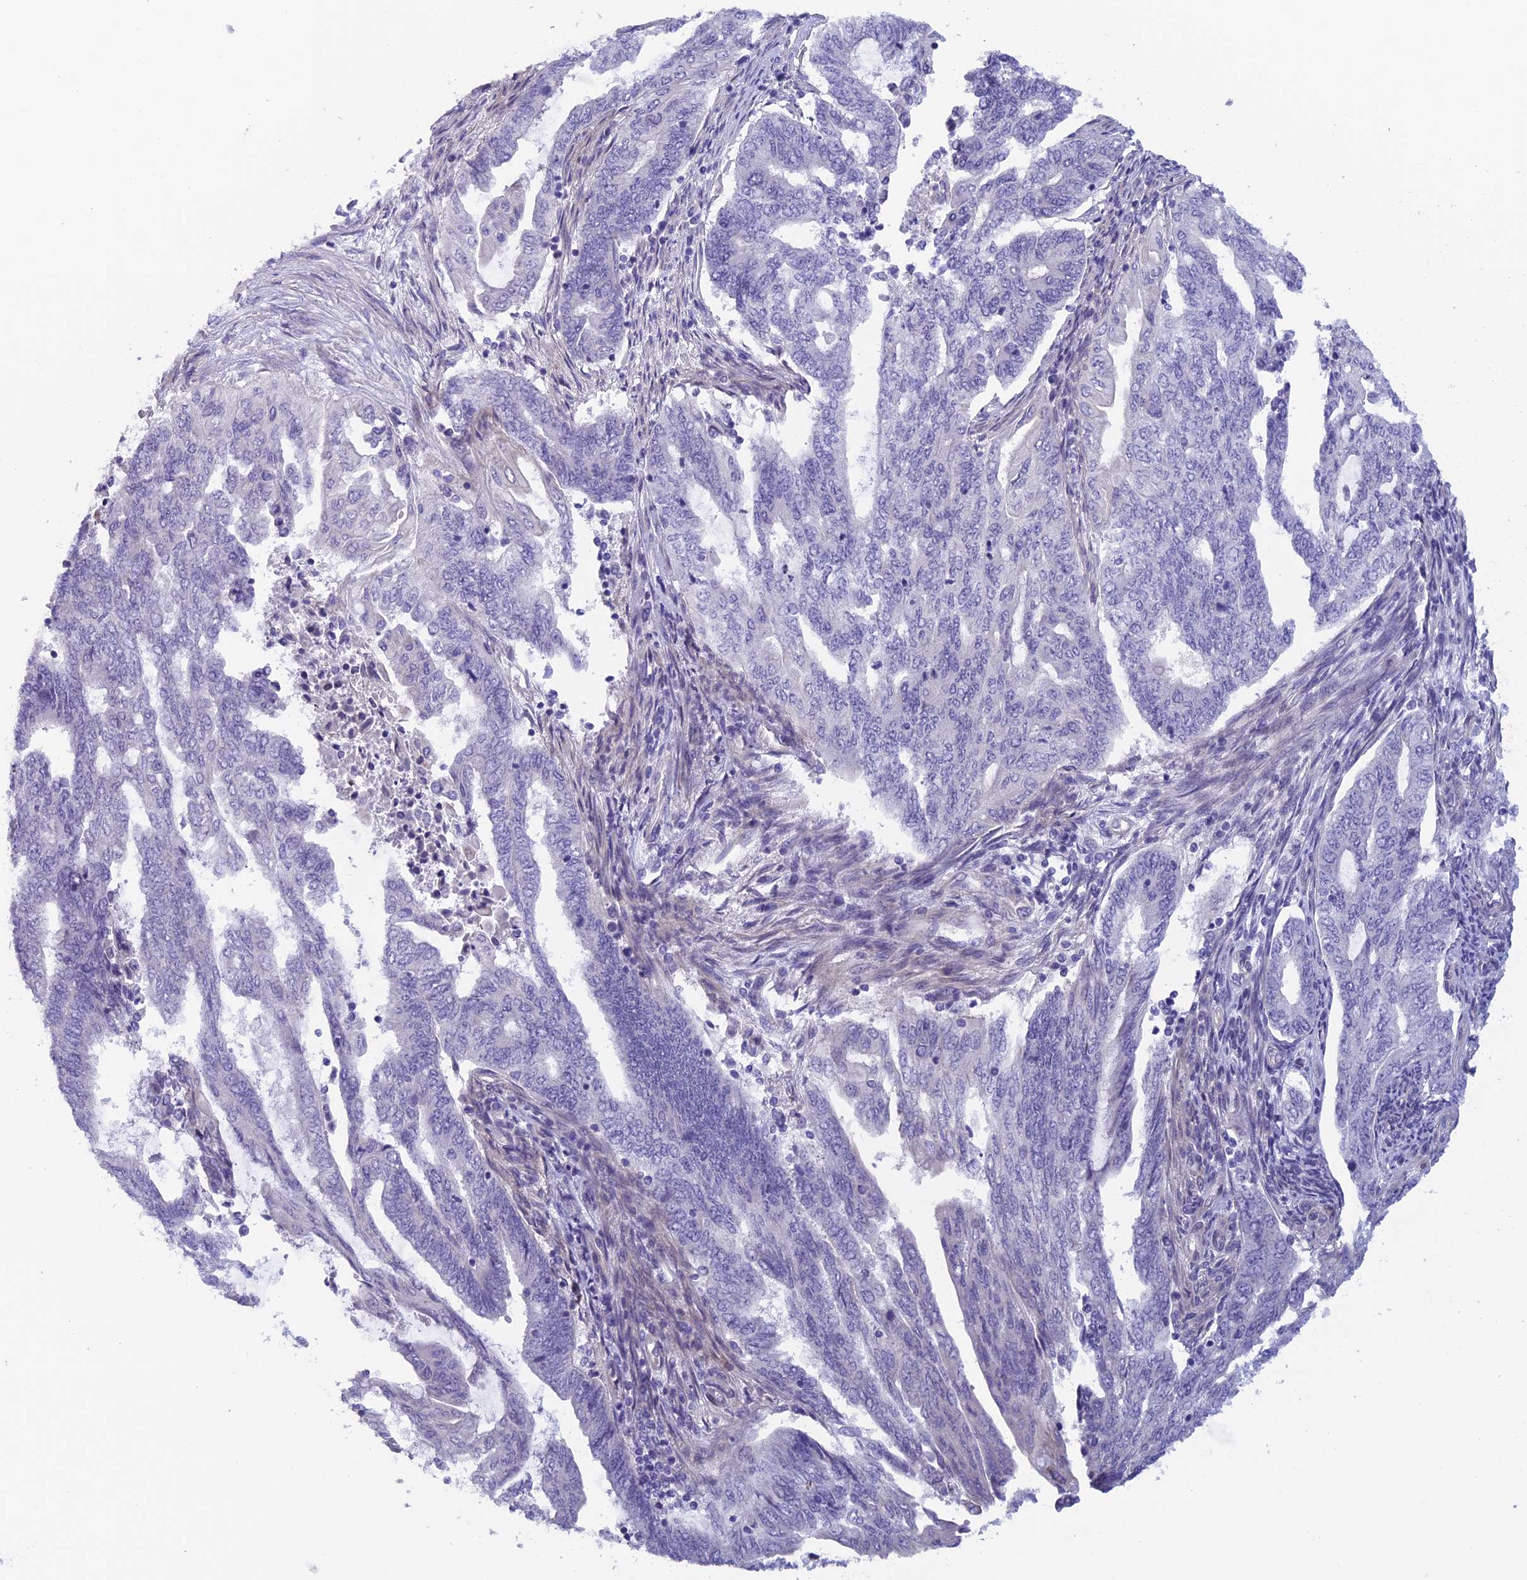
{"staining": {"intensity": "negative", "quantity": "none", "location": "none"}, "tissue": "endometrial cancer", "cell_type": "Tumor cells", "image_type": "cancer", "snomed": [{"axis": "morphology", "description": "Adenocarcinoma, NOS"}, {"axis": "topography", "description": "Uterus"}, {"axis": "topography", "description": "Endometrium"}], "caption": "DAB (3,3'-diaminobenzidine) immunohistochemical staining of endometrial adenocarcinoma shows no significant expression in tumor cells.", "gene": "CNOT6L", "patient": {"sex": "female", "age": 70}}